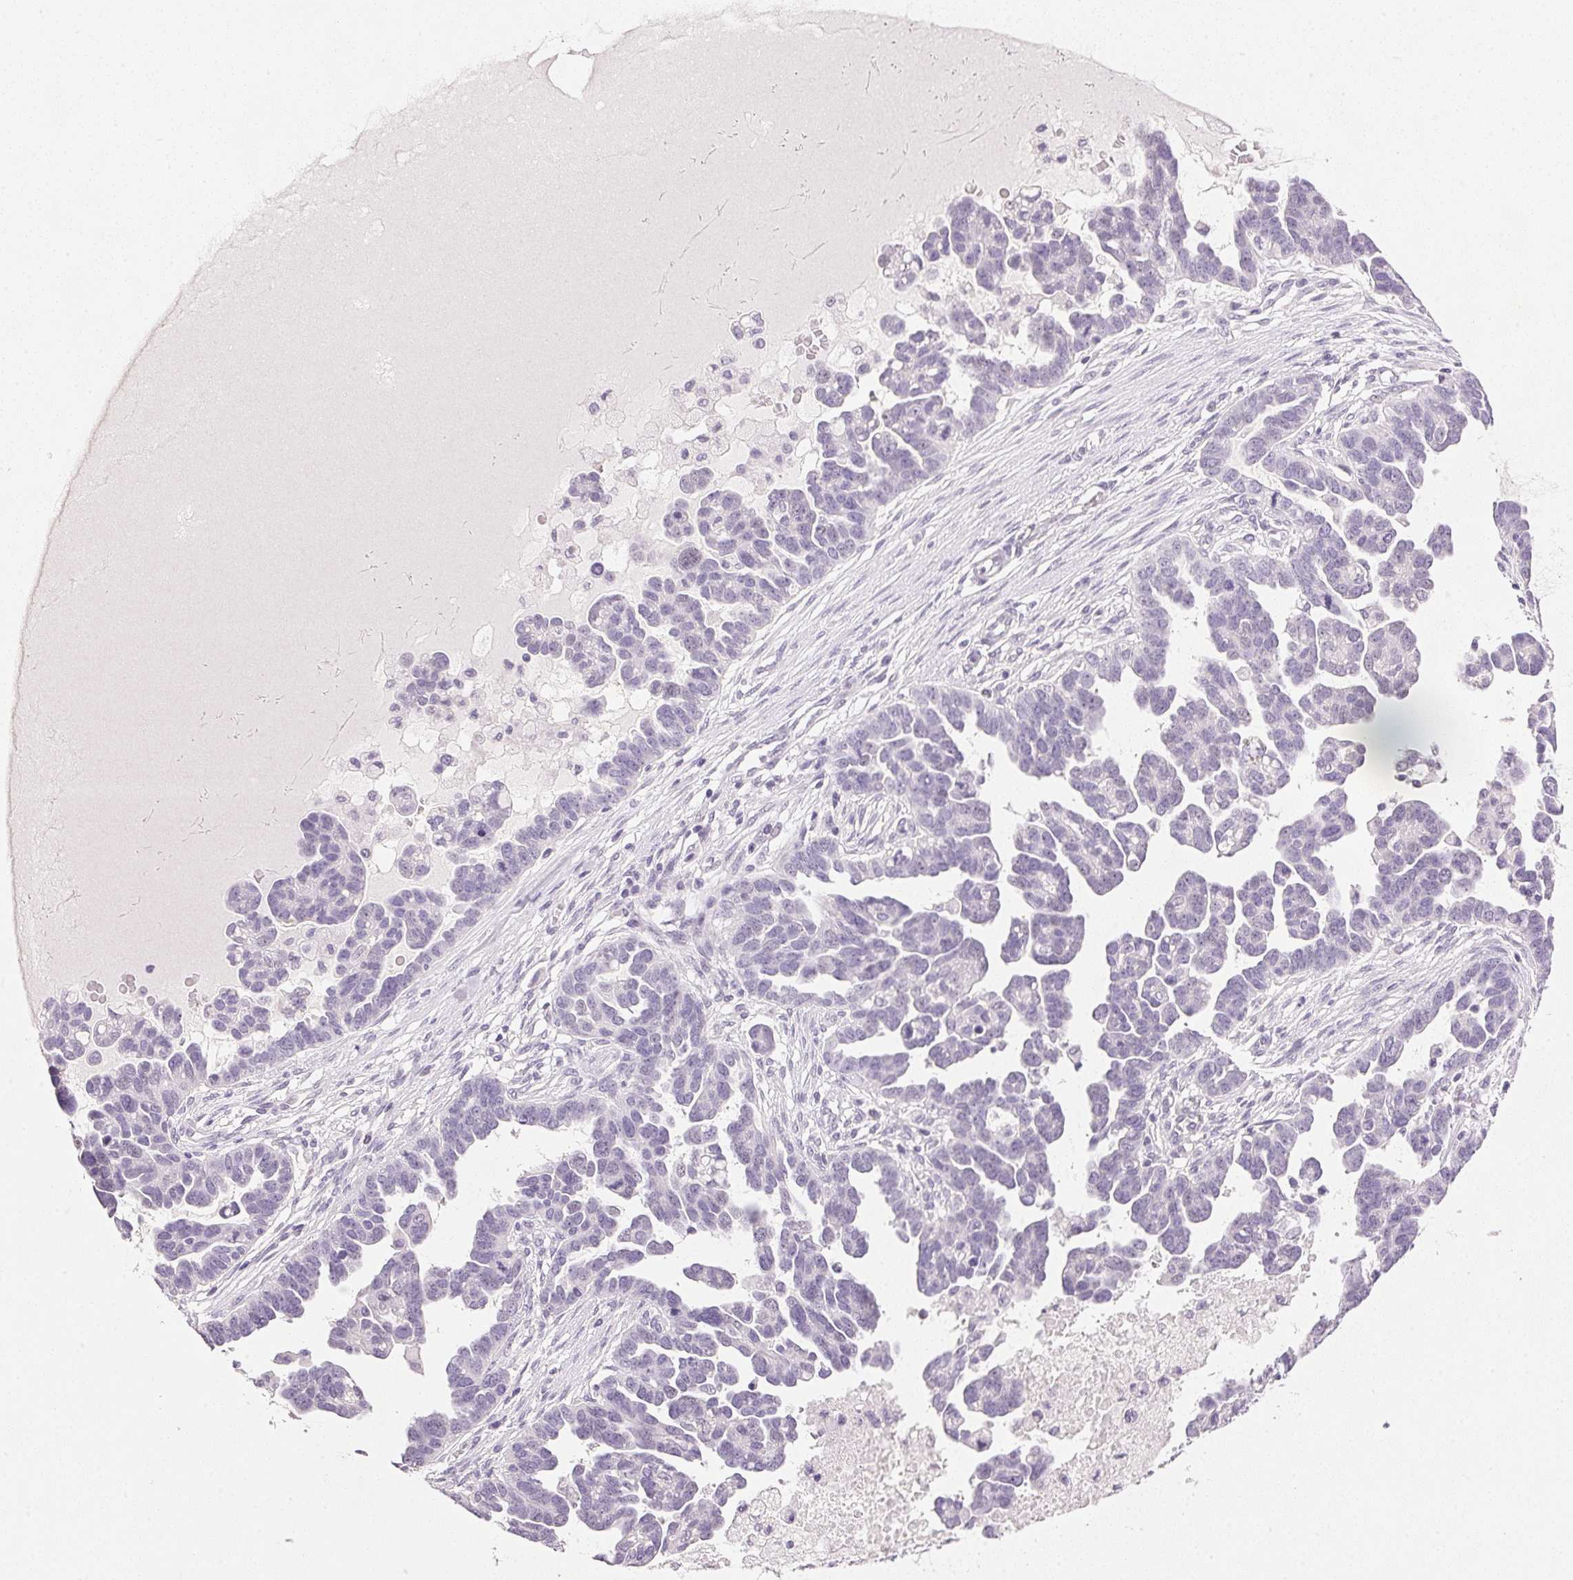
{"staining": {"intensity": "negative", "quantity": "none", "location": "none"}, "tissue": "ovarian cancer", "cell_type": "Tumor cells", "image_type": "cancer", "snomed": [{"axis": "morphology", "description": "Cystadenocarcinoma, serous, NOS"}, {"axis": "topography", "description": "Ovary"}], "caption": "An image of ovarian cancer (serous cystadenocarcinoma) stained for a protein shows no brown staining in tumor cells.", "gene": "IGFBP1", "patient": {"sex": "female", "age": 54}}